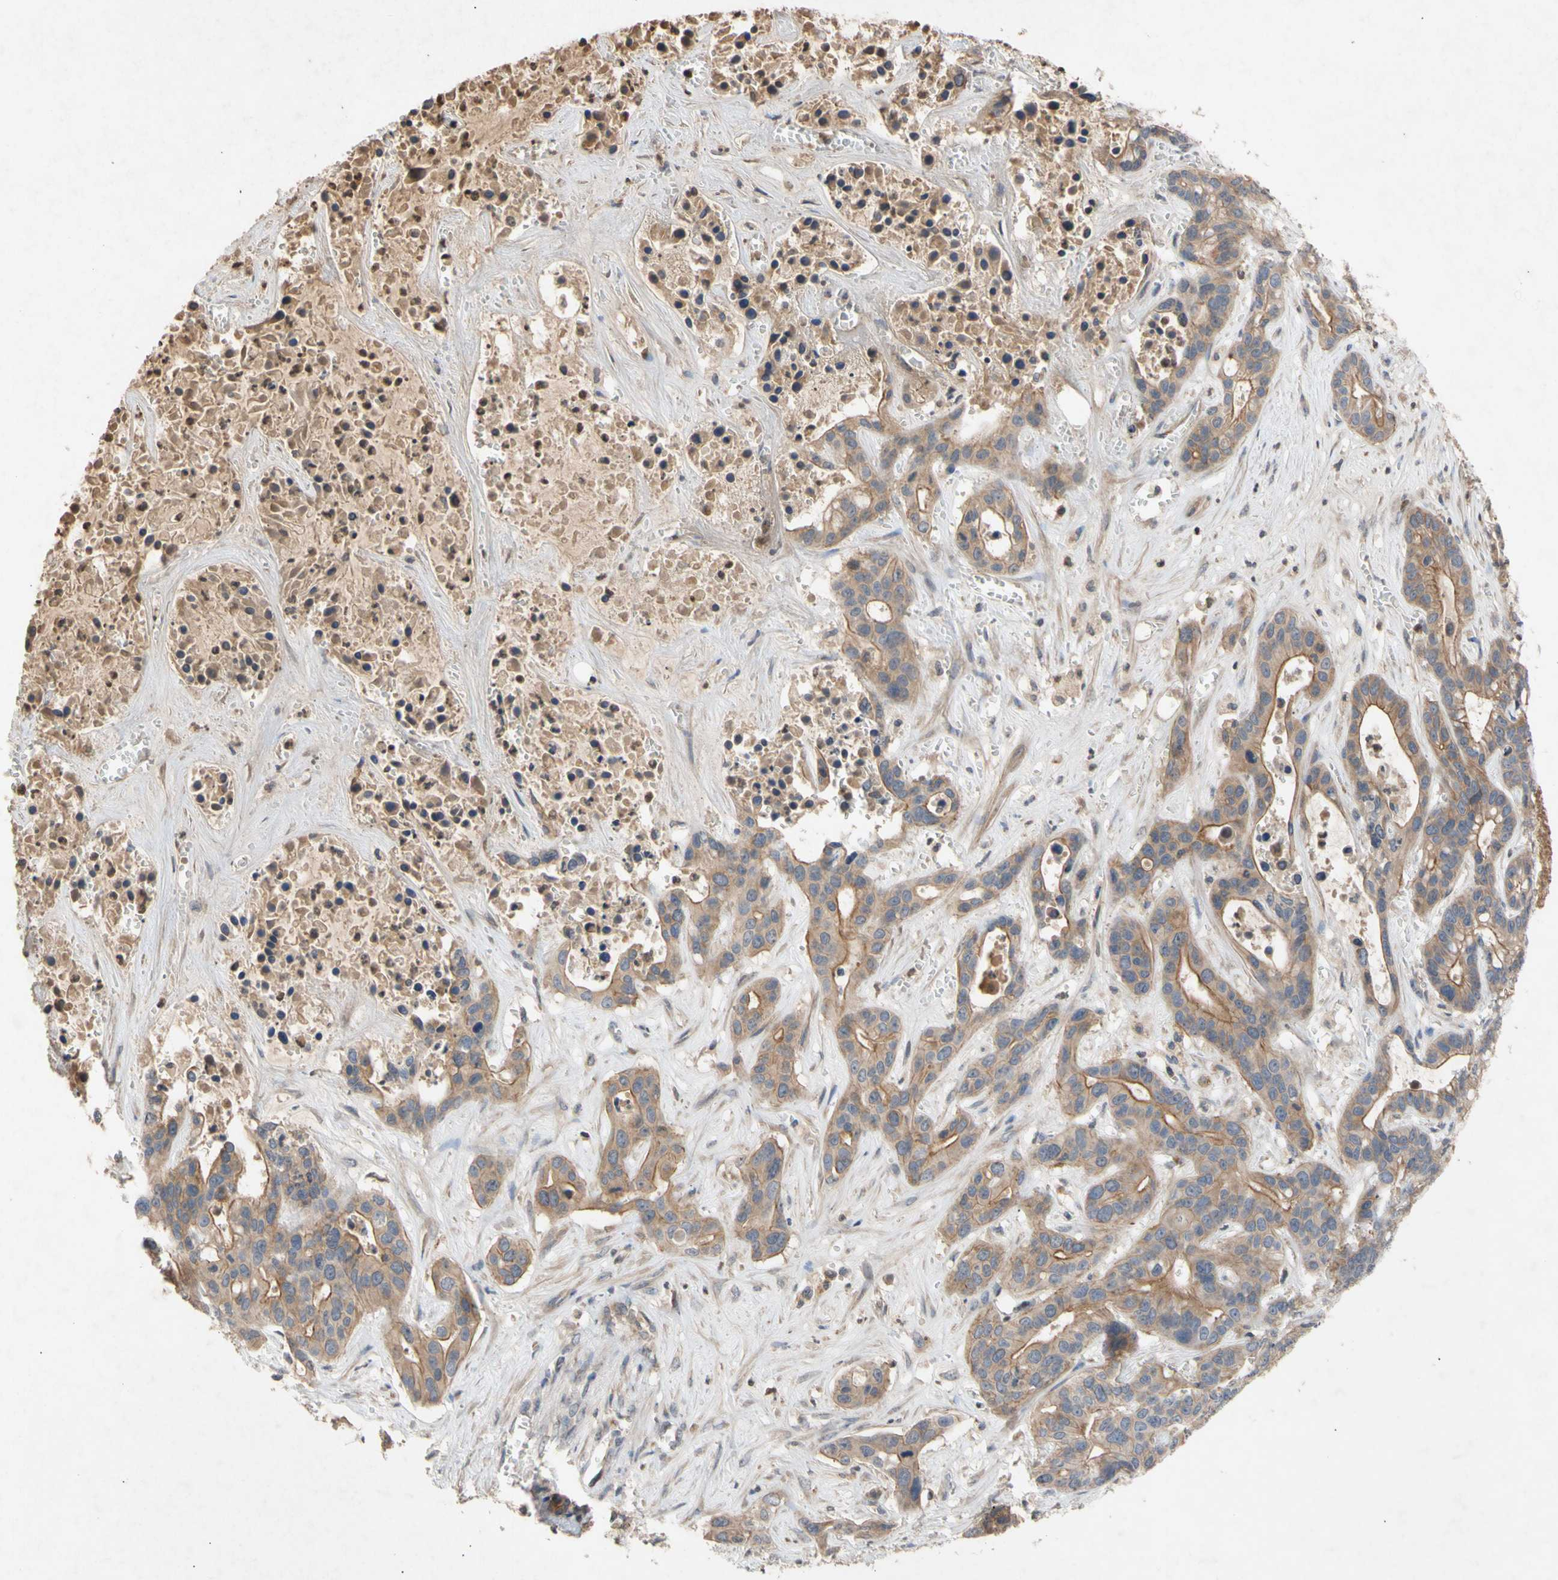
{"staining": {"intensity": "moderate", "quantity": ">75%", "location": "cytoplasmic/membranous"}, "tissue": "liver cancer", "cell_type": "Tumor cells", "image_type": "cancer", "snomed": [{"axis": "morphology", "description": "Cholangiocarcinoma"}, {"axis": "topography", "description": "Liver"}], "caption": "High-magnification brightfield microscopy of liver cholangiocarcinoma stained with DAB (brown) and counterstained with hematoxylin (blue). tumor cells exhibit moderate cytoplasmic/membranous expression is appreciated in approximately>75% of cells.", "gene": "NECTIN3", "patient": {"sex": "female", "age": 65}}